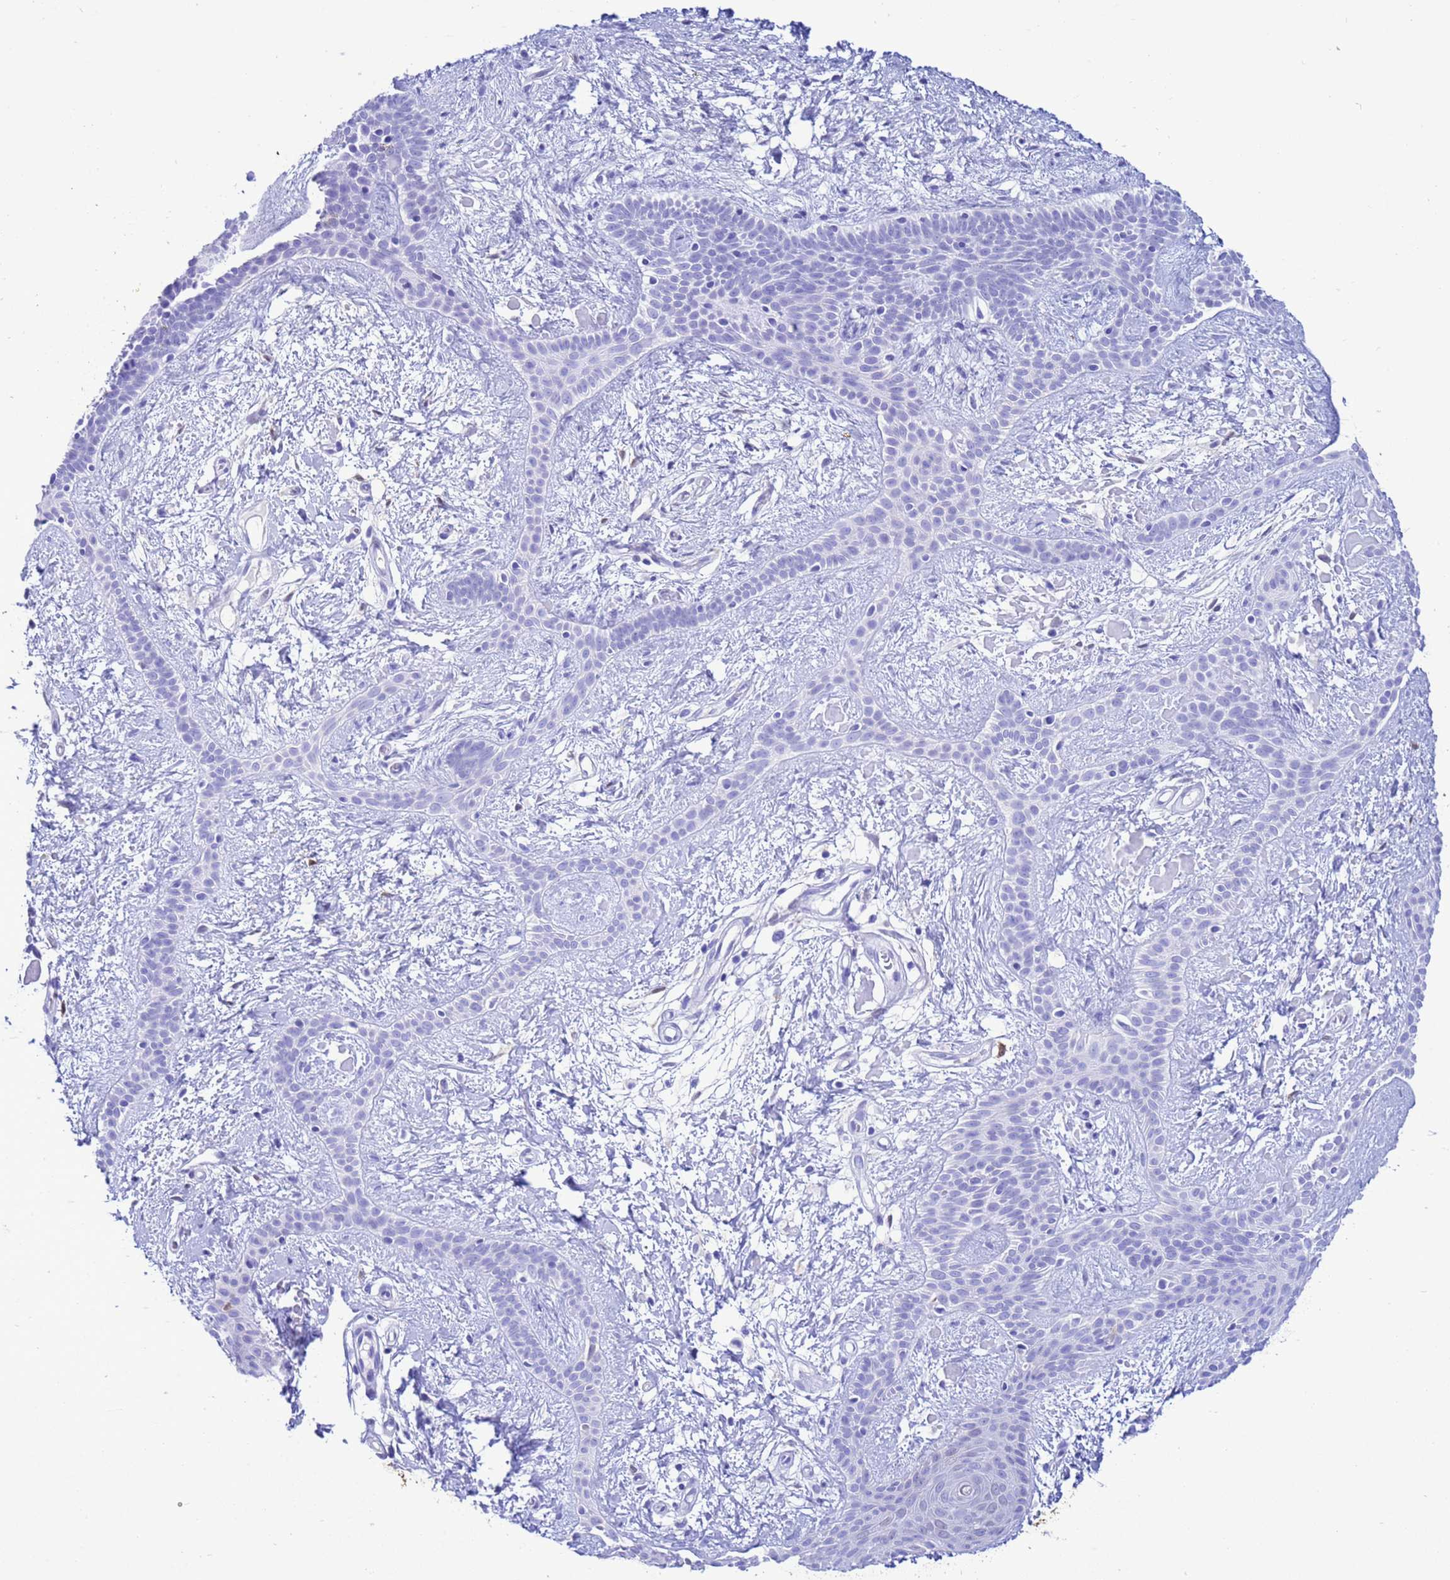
{"staining": {"intensity": "negative", "quantity": "none", "location": "none"}, "tissue": "skin cancer", "cell_type": "Tumor cells", "image_type": "cancer", "snomed": [{"axis": "morphology", "description": "Basal cell carcinoma"}, {"axis": "topography", "description": "Skin"}], "caption": "A high-resolution photomicrograph shows immunohistochemistry (IHC) staining of skin cancer, which demonstrates no significant staining in tumor cells. The staining was performed using DAB to visualize the protein expression in brown, while the nuclei were stained in blue with hematoxylin (Magnification: 20x).", "gene": "AKR1C2", "patient": {"sex": "male", "age": 78}}